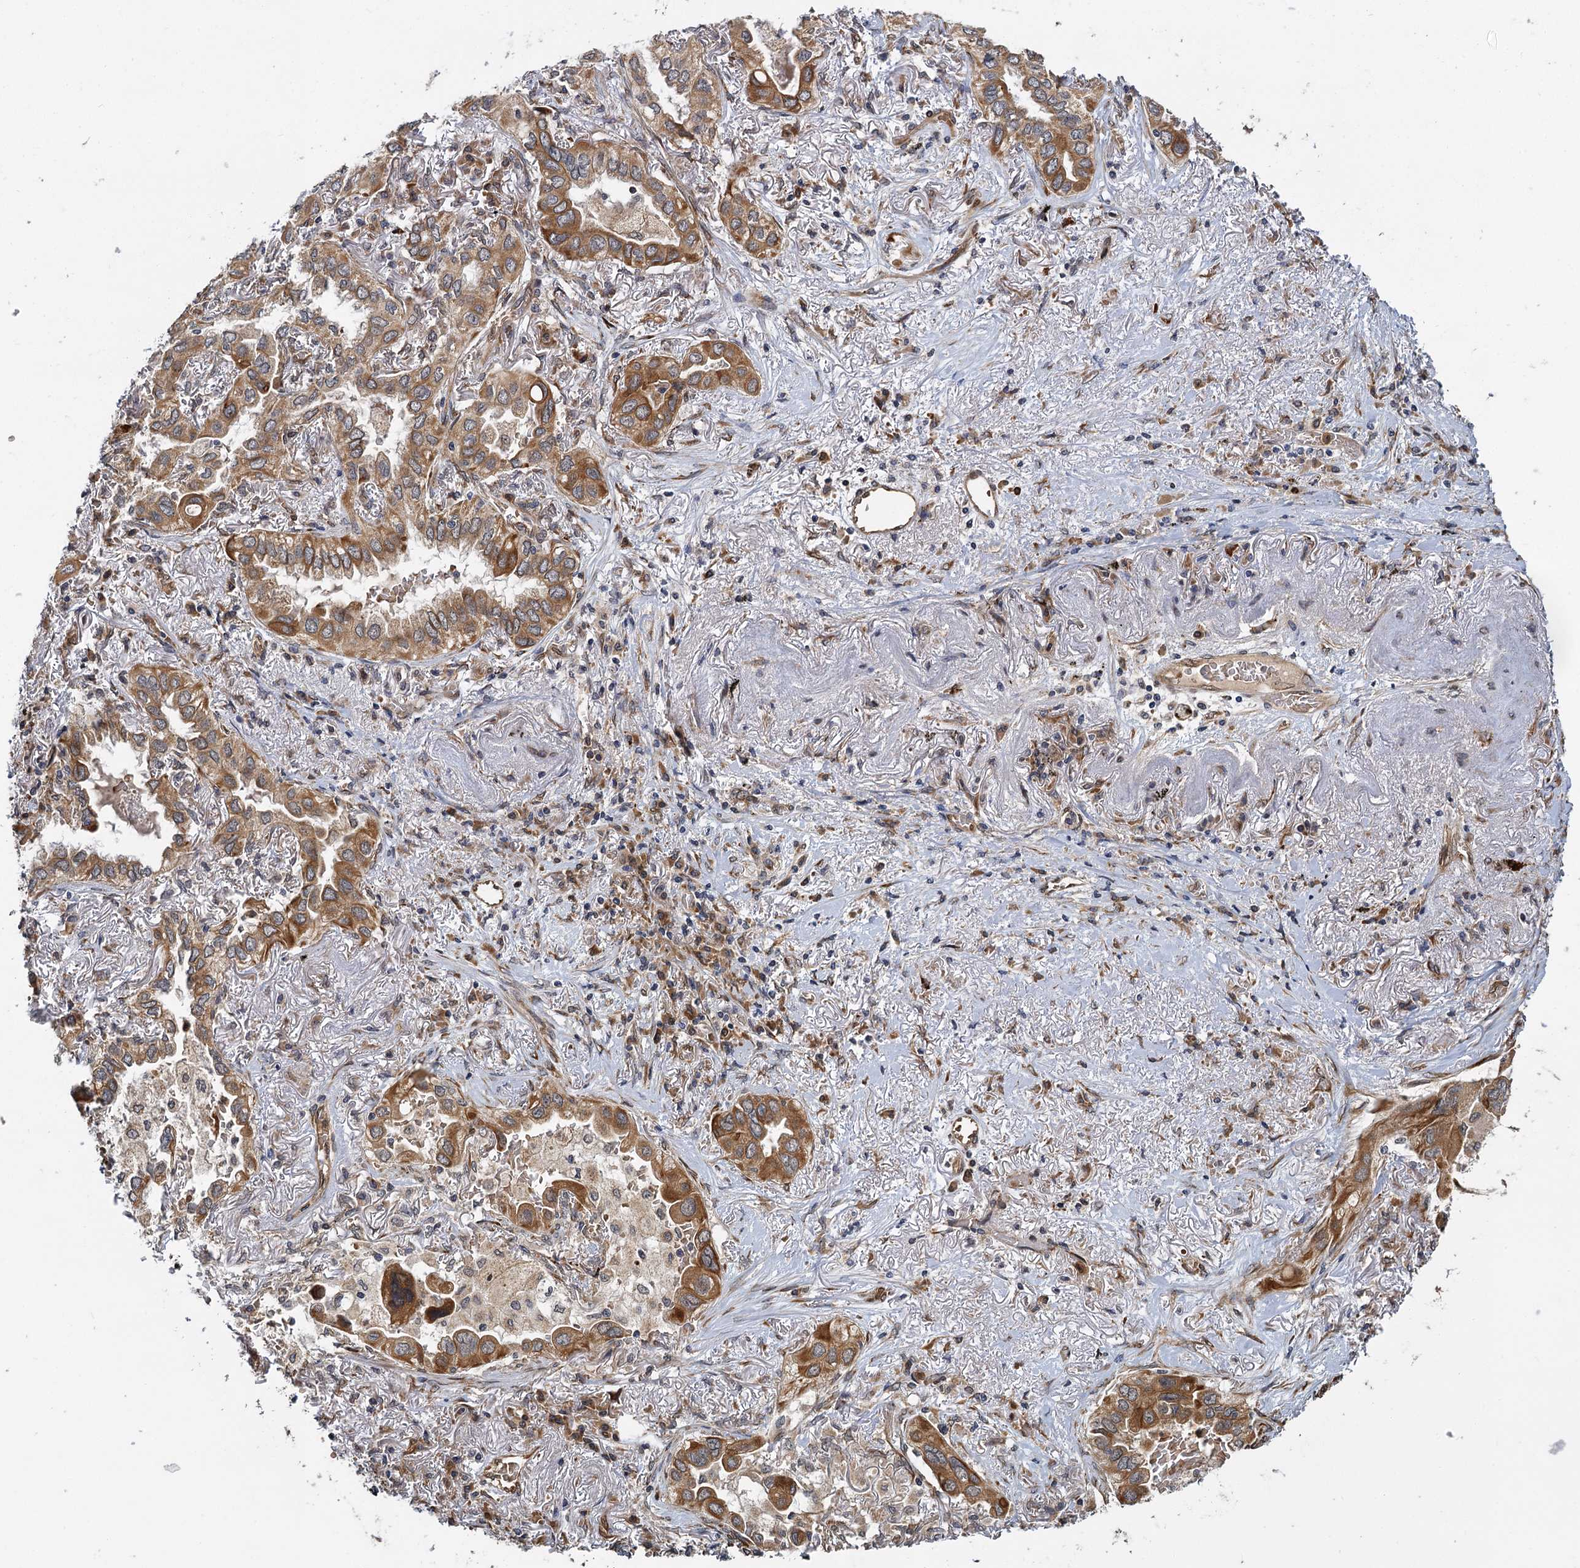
{"staining": {"intensity": "strong", "quantity": ">75%", "location": "cytoplasmic/membranous"}, "tissue": "lung cancer", "cell_type": "Tumor cells", "image_type": "cancer", "snomed": [{"axis": "morphology", "description": "Adenocarcinoma, NOS"}, {"axis": "topography", "description": "Lung"}], "caption": "IHC micrograph of neoplastic tissue: lung cancer (adenocarcinoma) stained using IHC demonstrates high levels of strong protein expression localized specifically in the cytoplasmic/membranous of tumor cells, appearing as a cytoplasmic/membranous brown color.", "gene": "APBA2", "patient": {"sex": "female", "age": 76}}